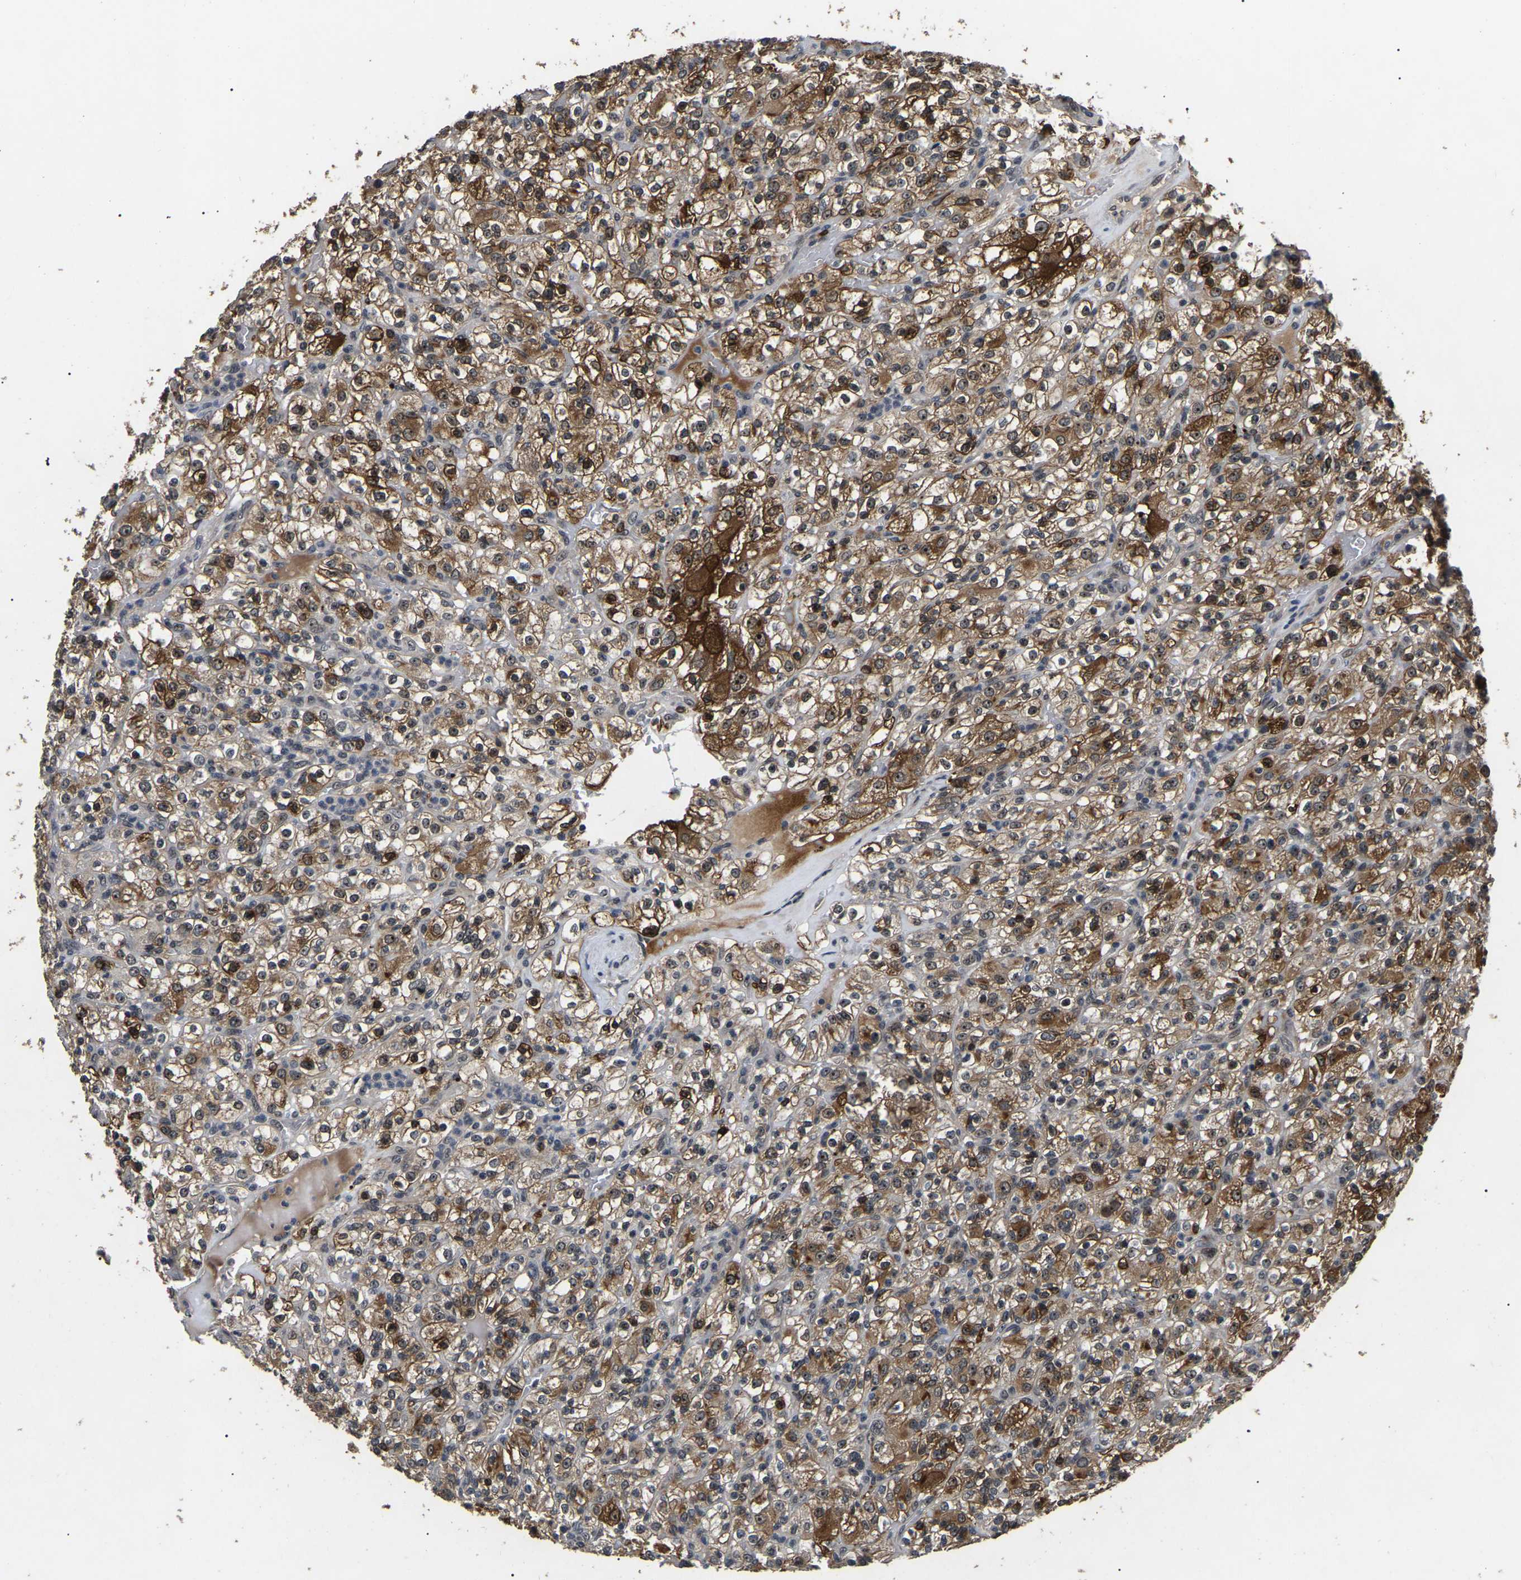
{"staining": {"intensity": "strong", "quantity": ">75%", "location": "cytoplasmic/membranous,nuclear"}, "tissue": "renal cancer", "cell_type": "Tumor cells", "image_type": "cancer", "snomed": [{"axis": "morphology", "description": "Normal tissue, NOS"}, {"axis": "morphology", "description": "Adenocarcinoma, NOS"}, {"axis": "topography", "description": "Kidney"}], "caption": "About >75% of tumor cells in human renal adenocarcinoma show strong cytoplasmic/membranous and nuclear protein staining as visualized by brown immunohistochemical staining.", "gene": "PPM1E", "patient": {"sex": "female", "age": 72}}